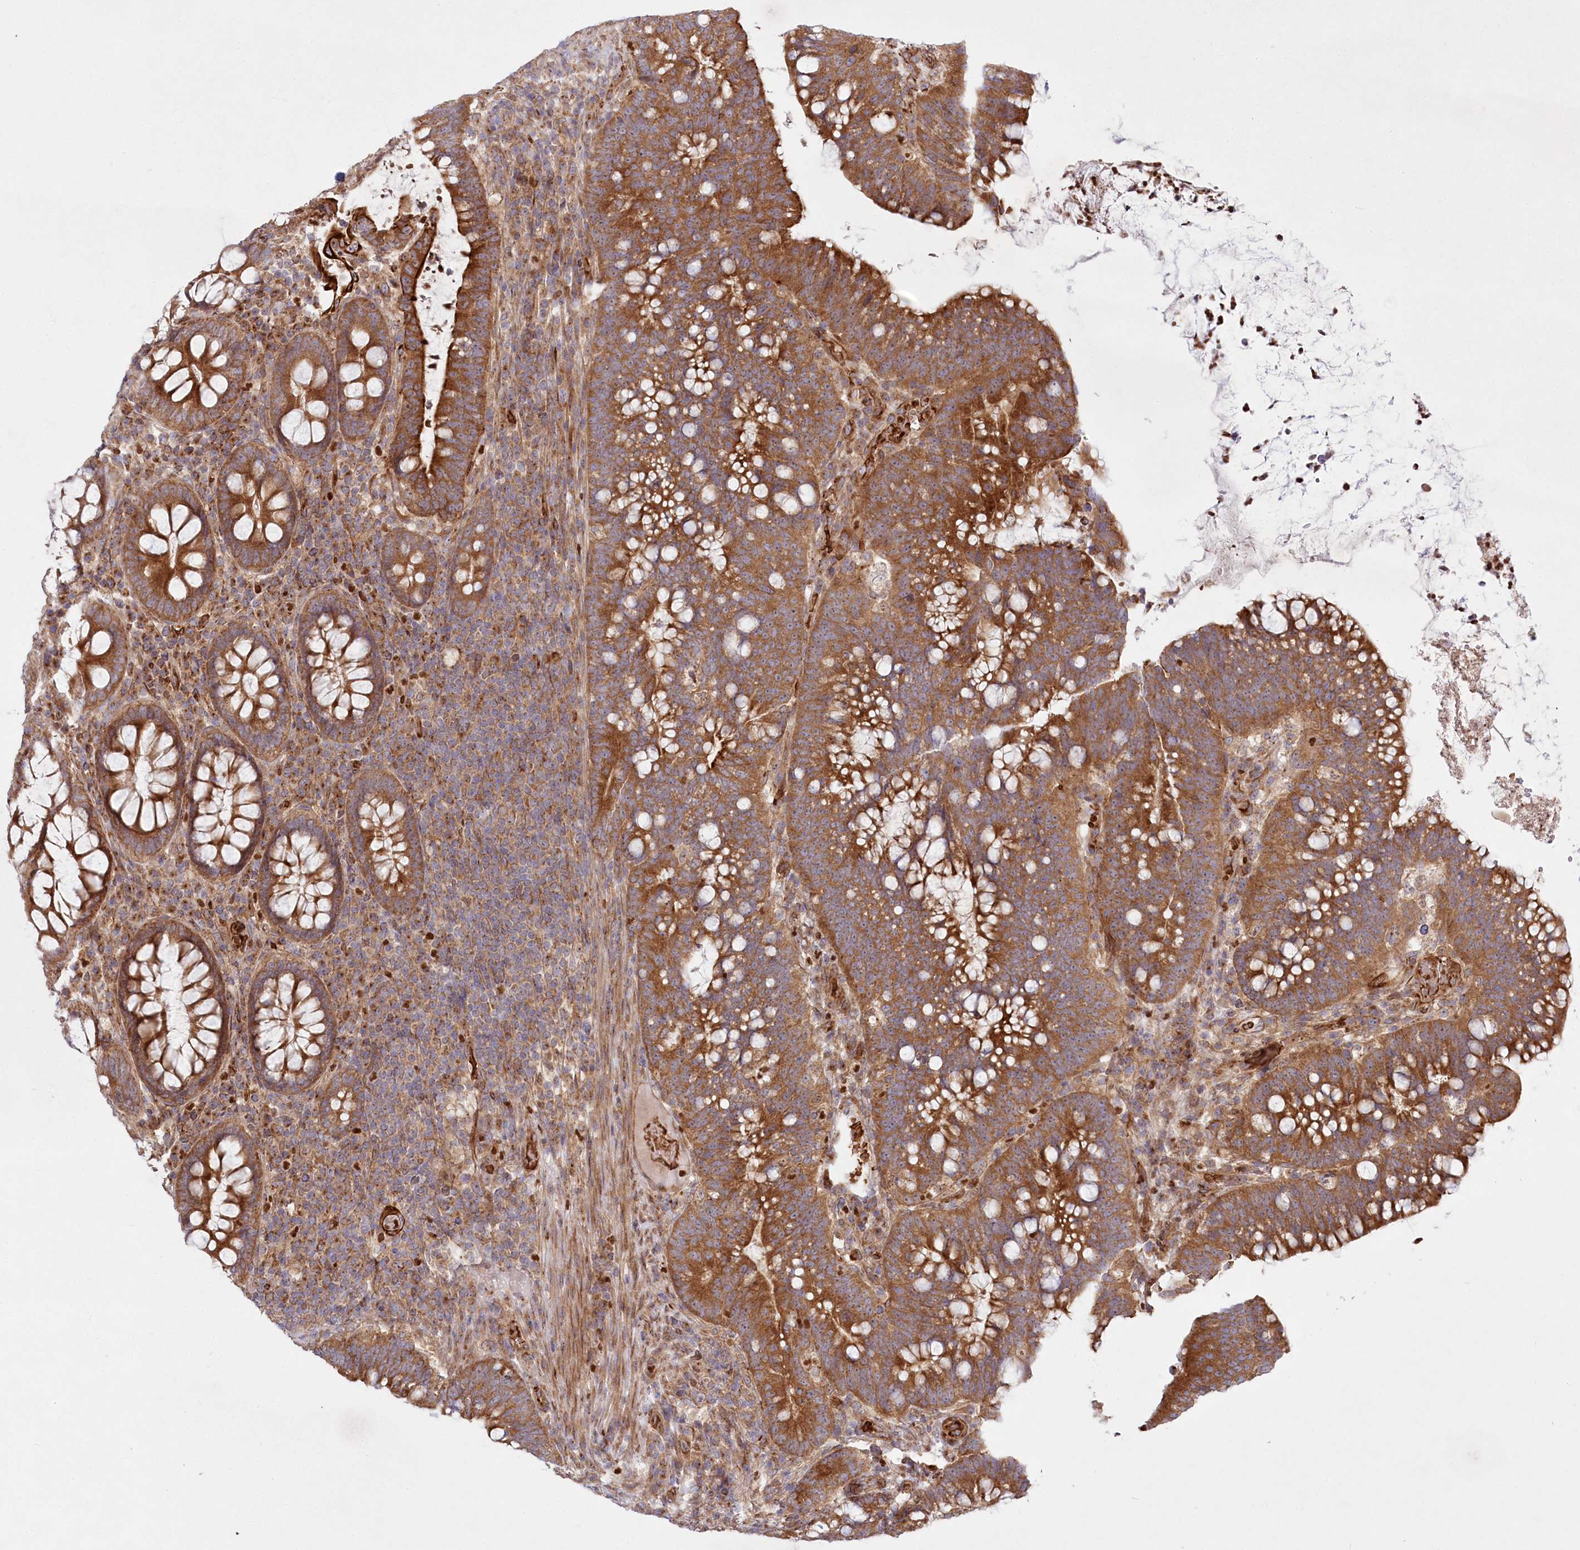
{"staining": {"intensity": "strong", "quantity": ">75%", "location": "cytoplasmic/membranous"}, "tissue": "colorectal cancer", "cell_type": "Tumor cells", "image_type": "cancer", "snomed": [{"axis": "morphology", "description": "Adenocarcinoma, NOS"}, {"axis": "topography", "description": "Colon"}], "caption": "Protein analysis of colorectal cancer (adenocarcinoma) tissue displays strong cytoplasmic/membranous positivity in about >75% of tumor cells.", "gene": "COMMD3", "patient": {"sex": "female", "age": 66}}